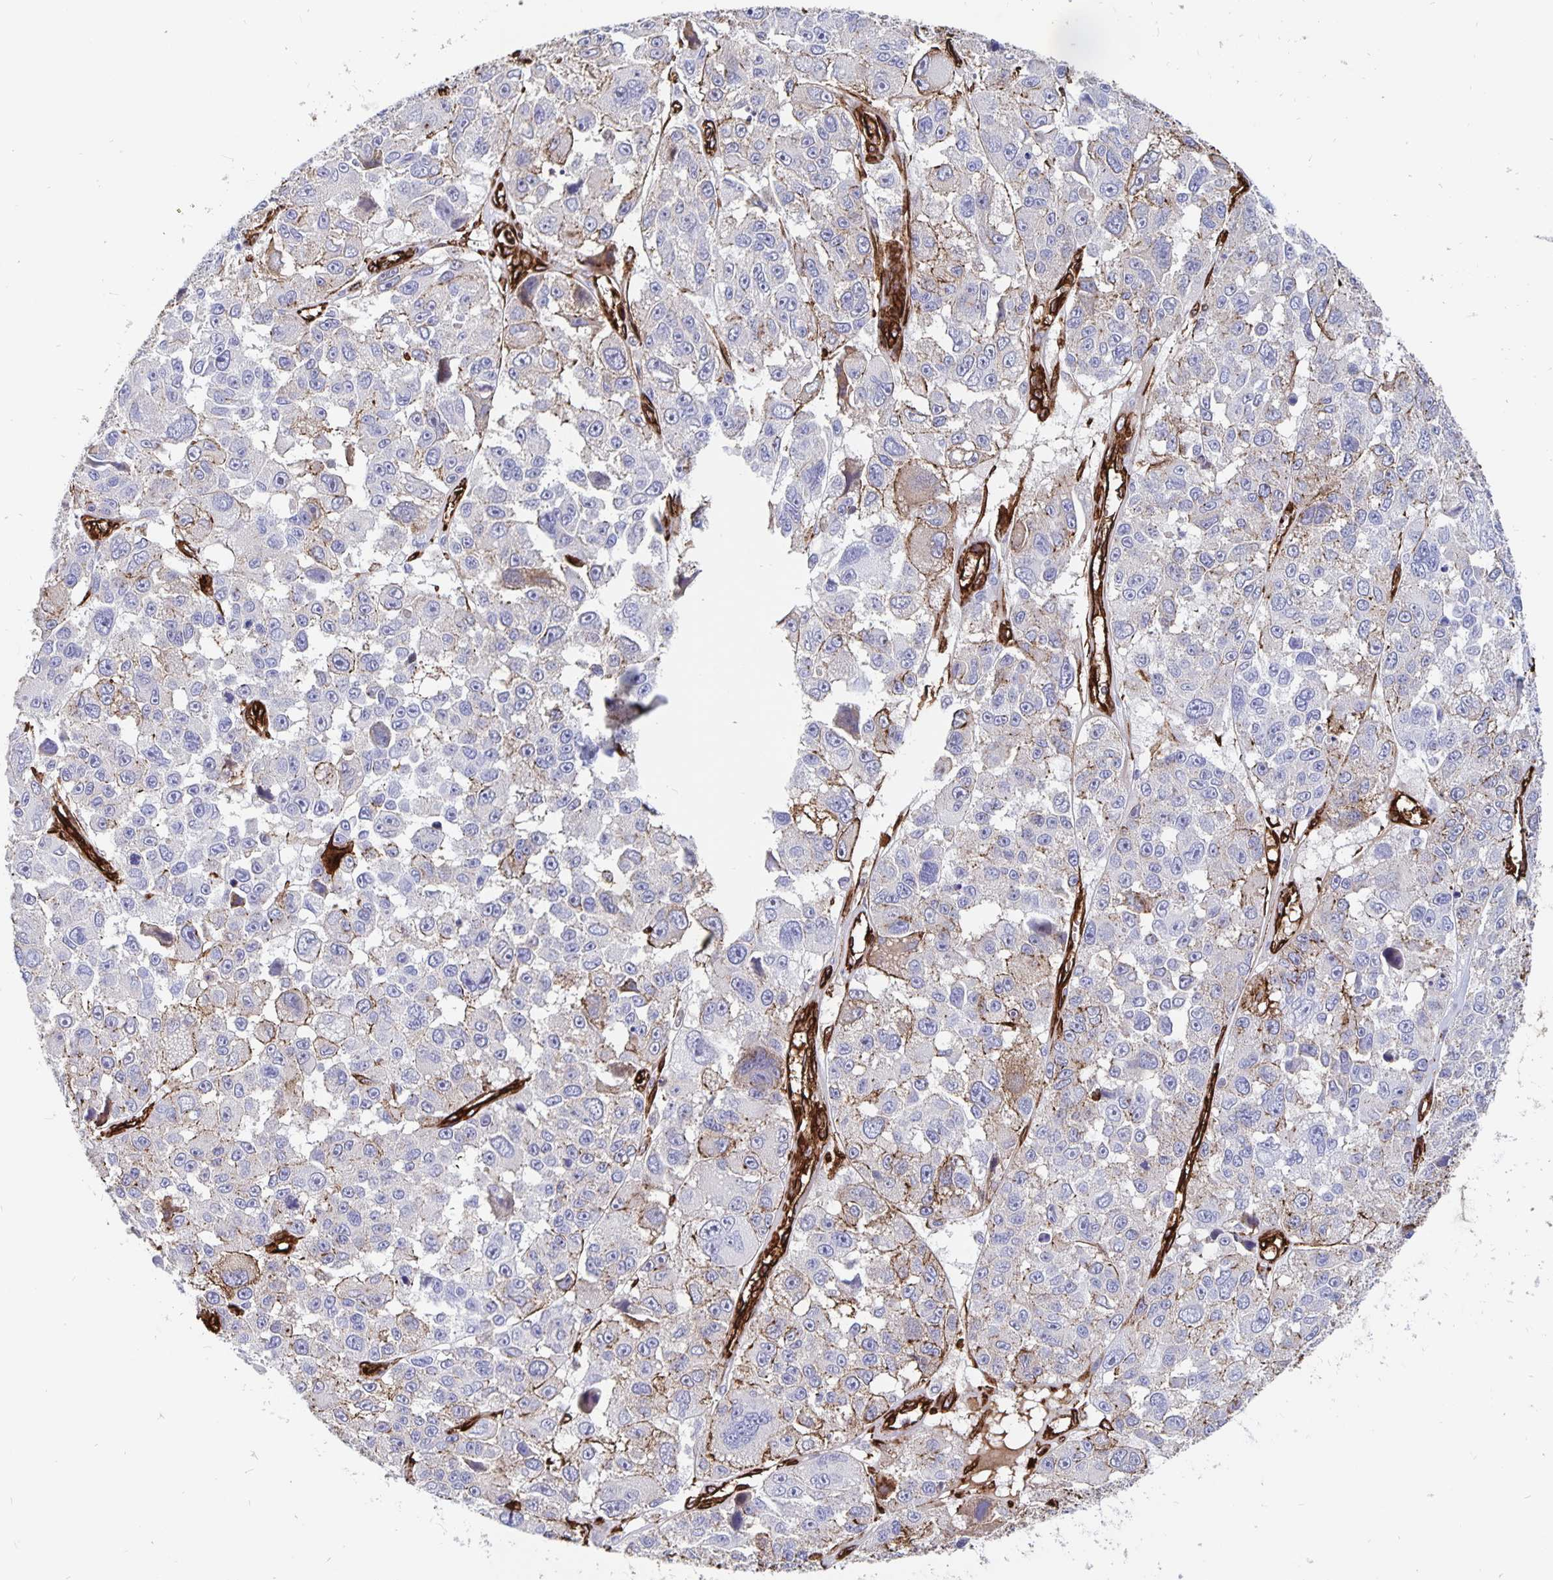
{"staining": {"intensity": "moderate", "quantity": "<25%", "location": "cytoplasmic/membranous"}, "tissue": "melanoma", "cell_type": "Tumor cells", "image_type": "cancer", "snomed": [{"axis": "morphology", "description": "Malignant melanoma, NOS"}, {"axis": "topography", "description": "Skin"}], "caption": "Melanoma tissue demonstrates moderate cytoplasmic/membranous expression in about <25% of tumor cells The staining was performed using DAB to visualize the protein expression in brown, while the nuclei were stained in blue with hematoxylin (Magnification: 20x).", "gene": "DCHS2", "patient": {"sex": "female", "age": 66}}